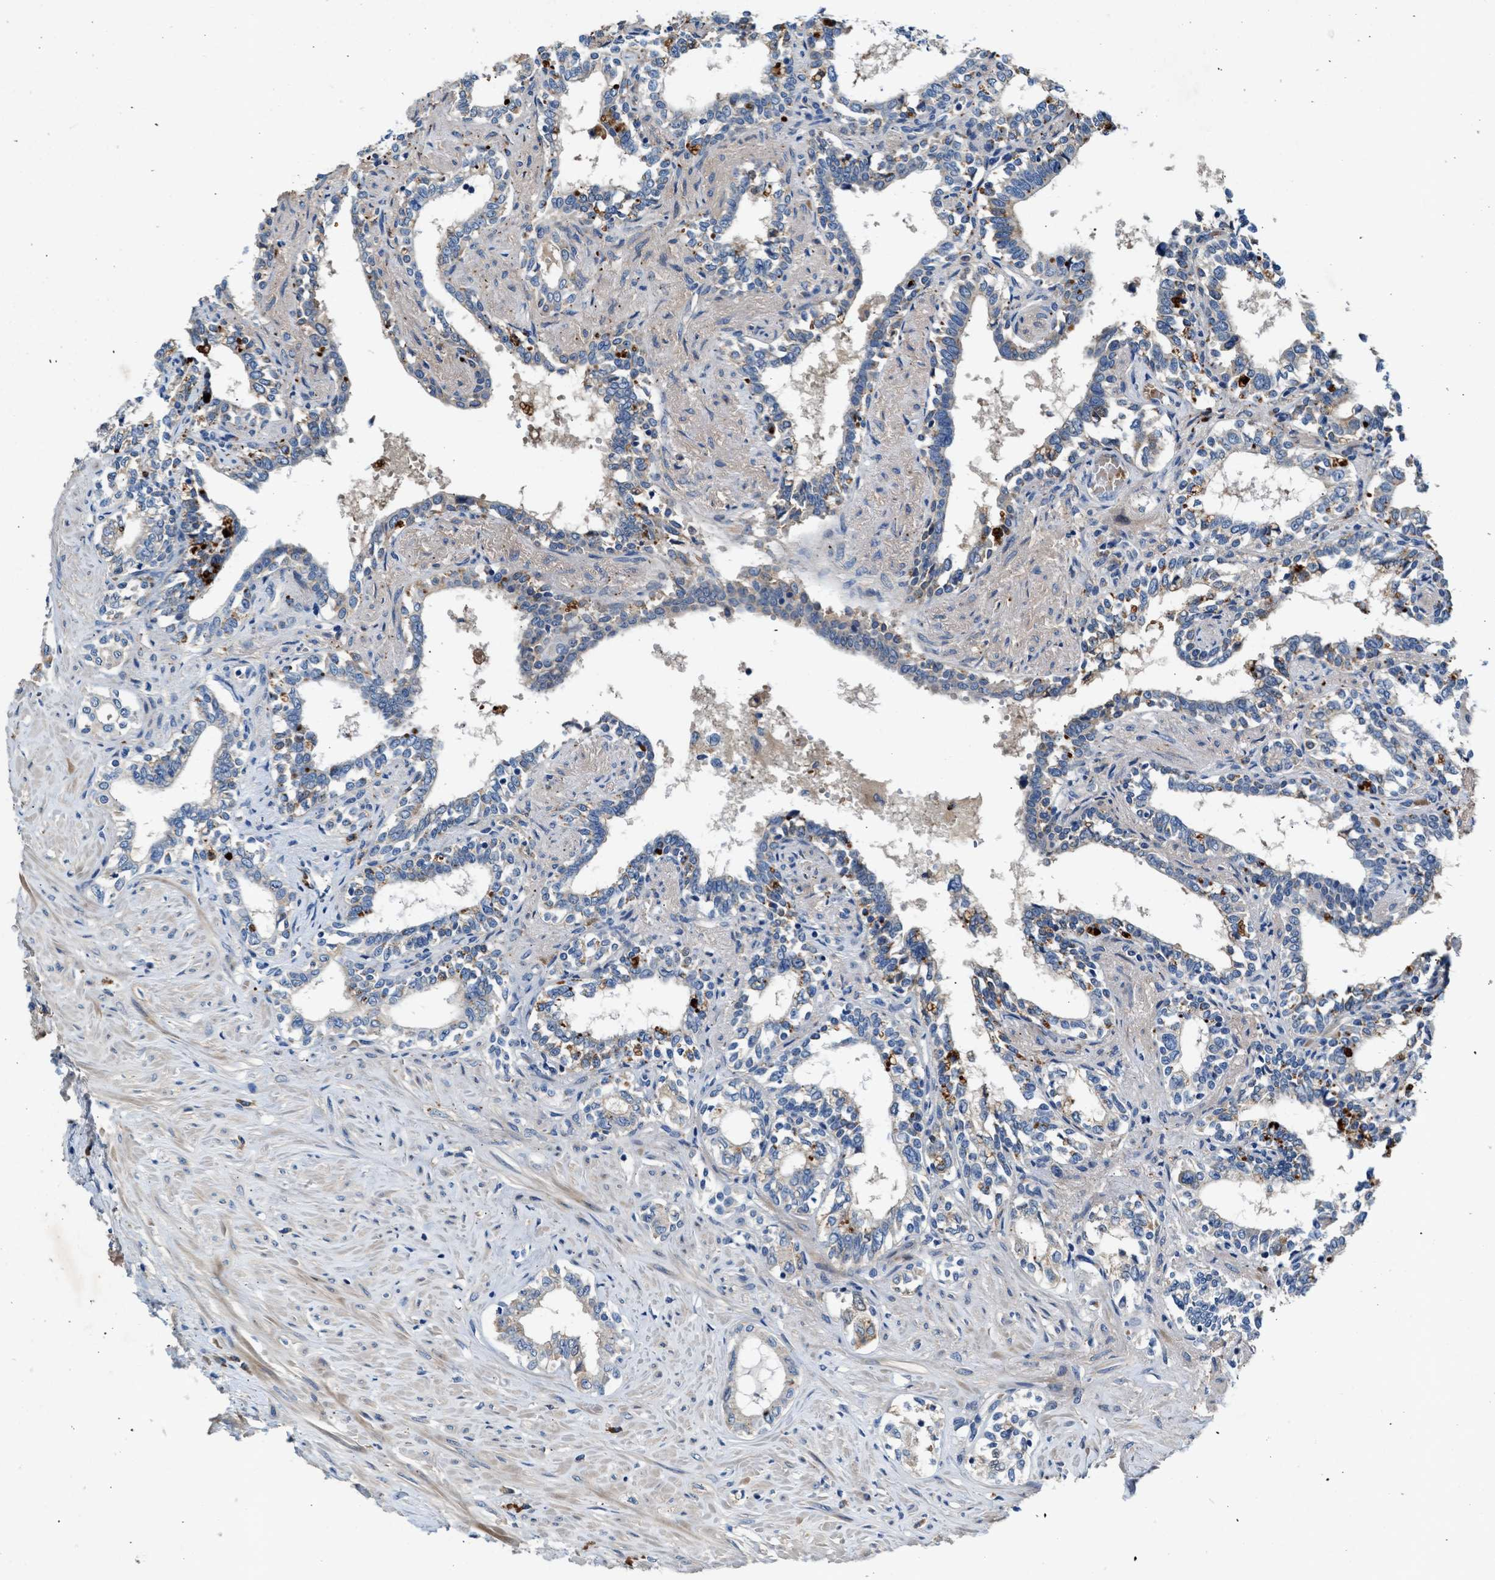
{"staining": {"intensity": "weak", "quantity": "<25%", "location": "cytoplasmic/membranous"}, "tissue": "seminal vesicle", "cell_type": "Glandular cells", "image_type": "normal", "snomed": [{"axis": "morphology", "description": "Normal tissue, NOS"}, {"axis": "morphology", "description": "Adenocarcinoma, High grade"}, {"axis": "topography", "description": "Prostate"}, {"axis": "topography", "description": "Seminal veicle"}], "caption": "The photomicrograph displays no significant expression in glandular cells of seminal vesicle. The staining was performed using DAB to visualize the protein expression in brown, while the nuclei were stained in blue with hematoxylin (Magnification: 20x).", "gene": "RWDD2B", "patient": {"sex": "male", "age": 55}}